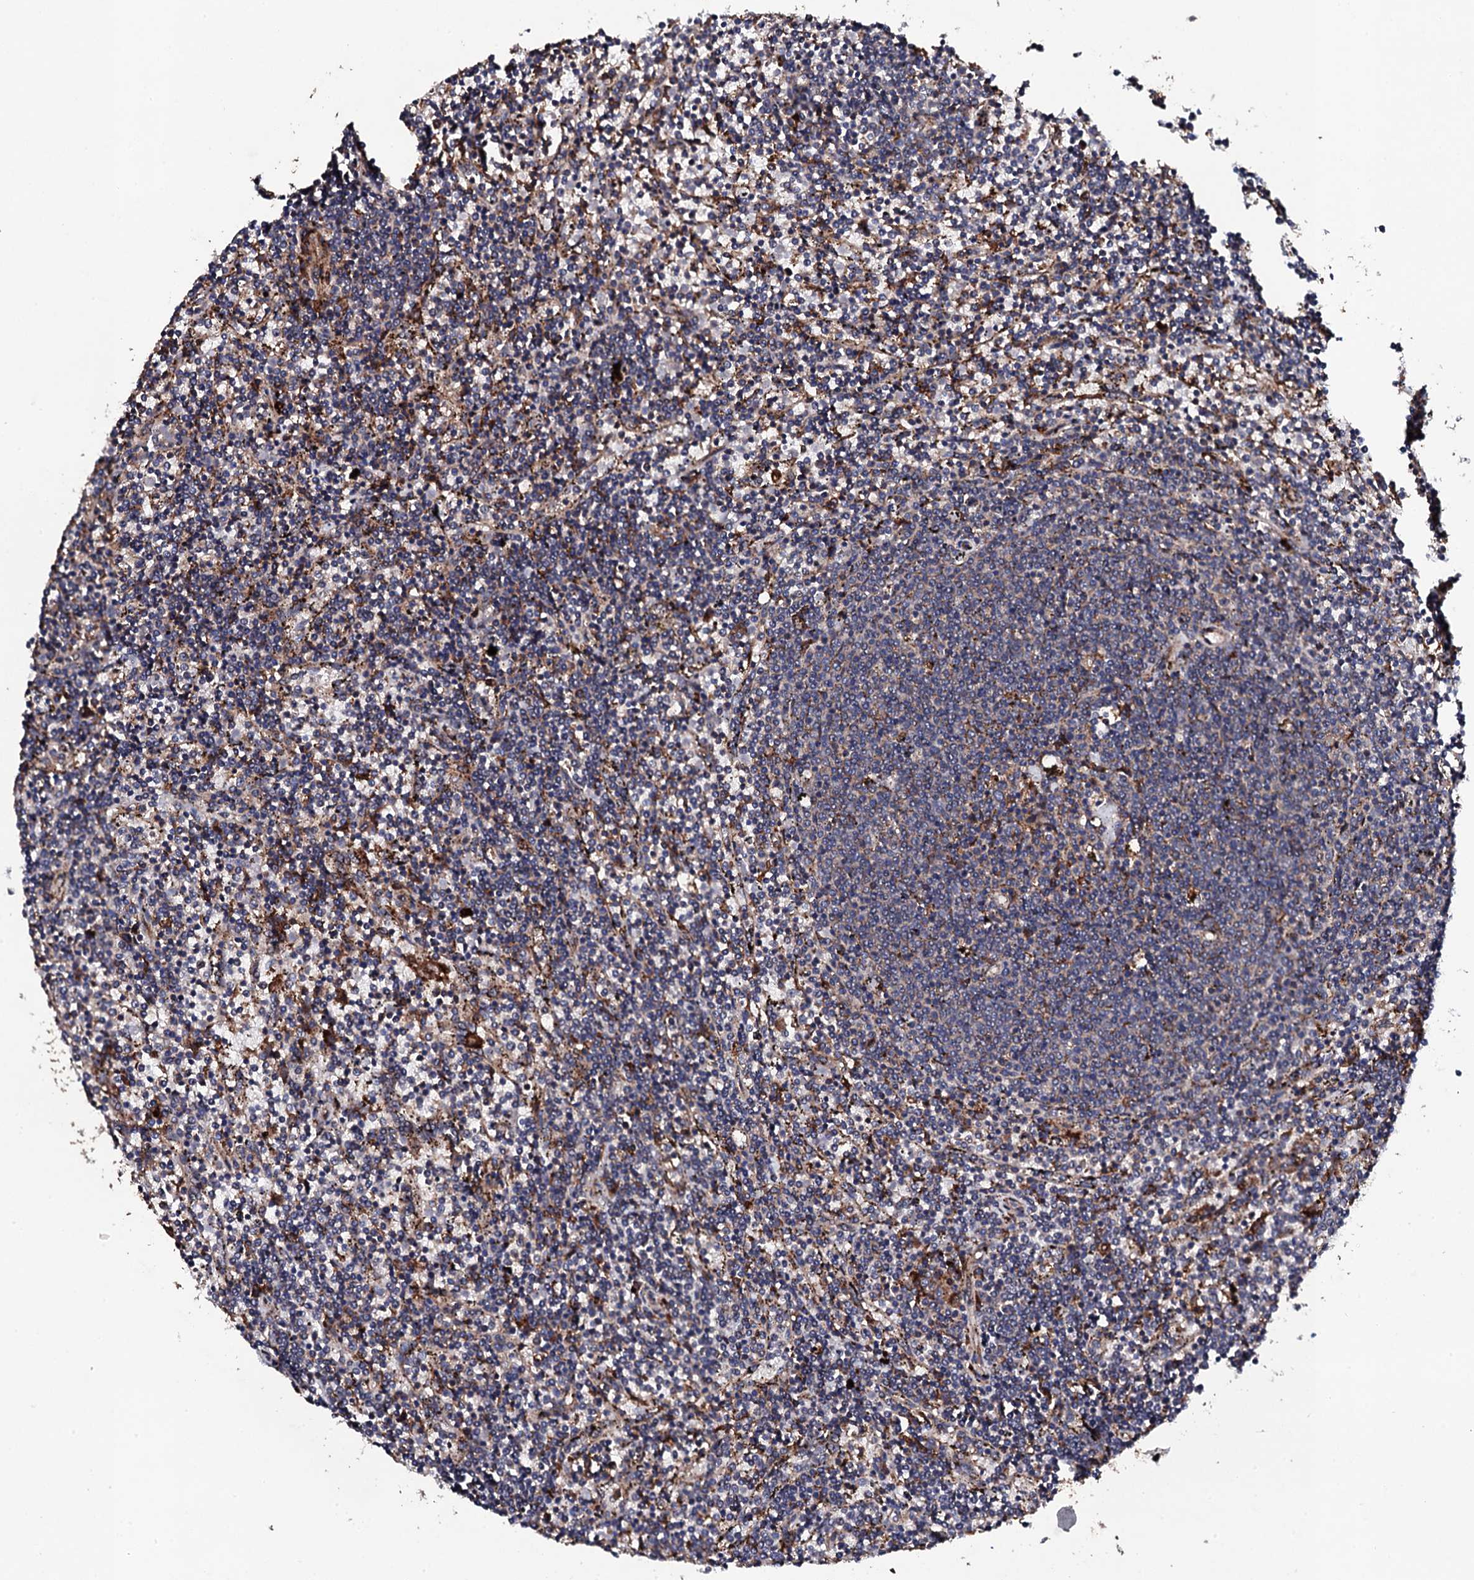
{"staining": {"intensity": "moderate", "quantity": "<25%", "location": "cytoplasmic/membranous"}, "tissue": "lymphoma", "cell_type": "Tumor cells", "image_type": "cancer", "snomed": [{"axis": "morphology", "description": "Malignant lymphoma, non-Hodgkin's type, Low grade"}, {"axis": "topography", "description": "Spleen"}], "caption": "Human lymphoma stained with a brown dye shows moderate cytoplasmic/membranous positive positivity in about <25% of tumor cells.", "gene": "LIPT2", "patient": {"sex": "female", "age": 50}}